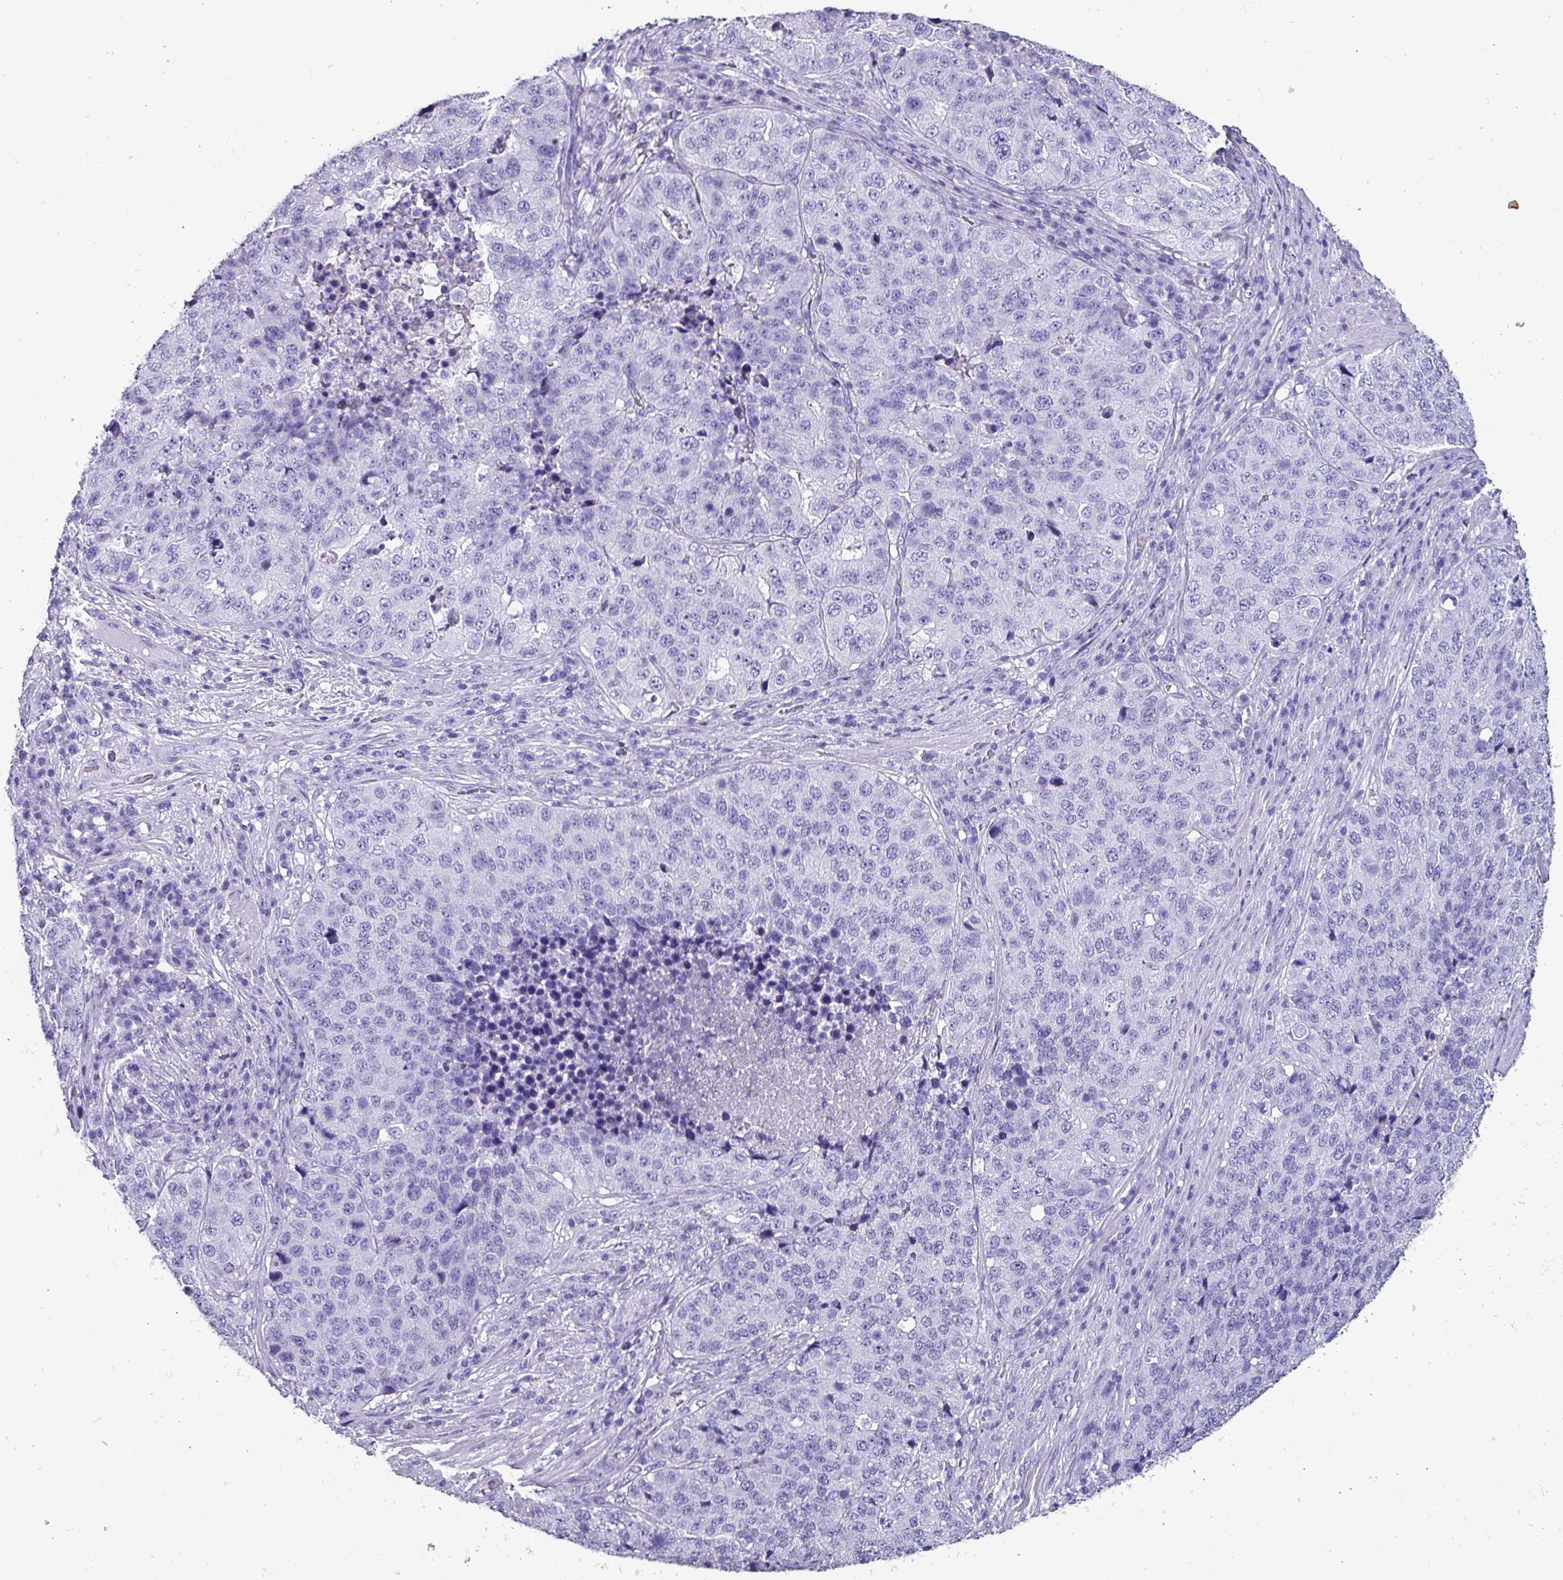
{"staining": {"intensity": "negative", "quantity": "none", "location": "none"}, "tissue": "stomach cancer", "cell_type": "Tumor cells", "image_type": "cancer", "snomed": [{"axis": "morphology", "description": "Adenocarcinoma, NOS"}, {"axis": "topography", "description": "Stomach"}], "caption": "Tumor cells are negative for brown protein staining in stomach cancer (adenocarcinoma).", "gene": "KRT6C", "patient": {"sex": "male", "age": 71}}